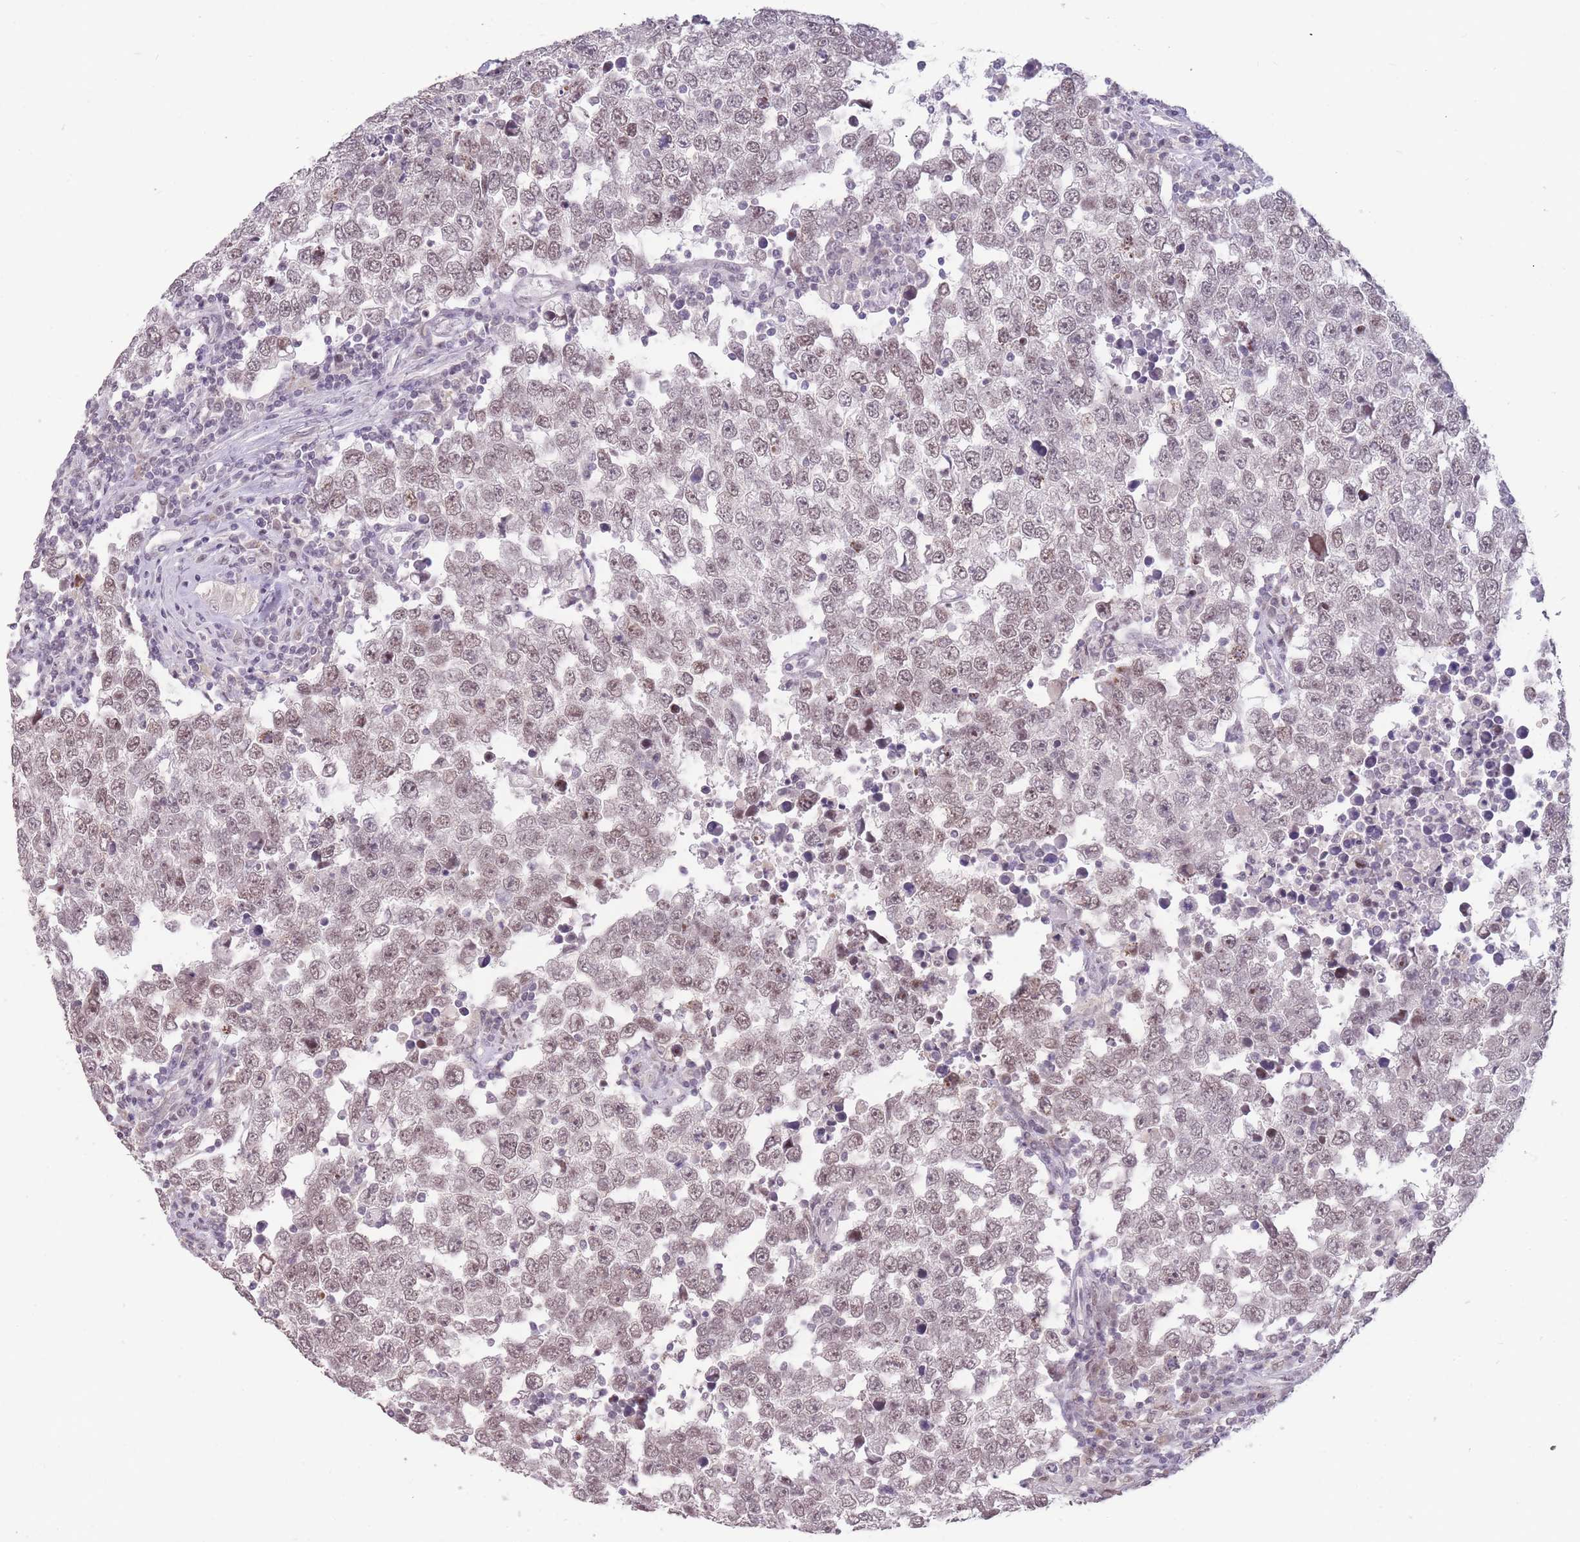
{"staining": {"intensity": "weak", "quantity": ">75%", "location": "nuclear"}, "tissue": "testis cancer", "cell_type": "Tumor cells", "image_type": "cancer", "snomed": [{"axis": "morphology", "description": "Seminoma, NOS"}, {"axis": "morphology", "description": "Carcinoma, Embryonal, NOS"}, {"axis": "topography", "description": "Testis"}], "caption": "Protein staining displays weak nuclear staining in approximately >75% of tumor cells in testis cancer (seminoma). (DAB IHC, brown staining for protein, blue staining for nuclei).", "gene": "HNRNPUL1", "patient": {"sex": "male", "age": 28}}